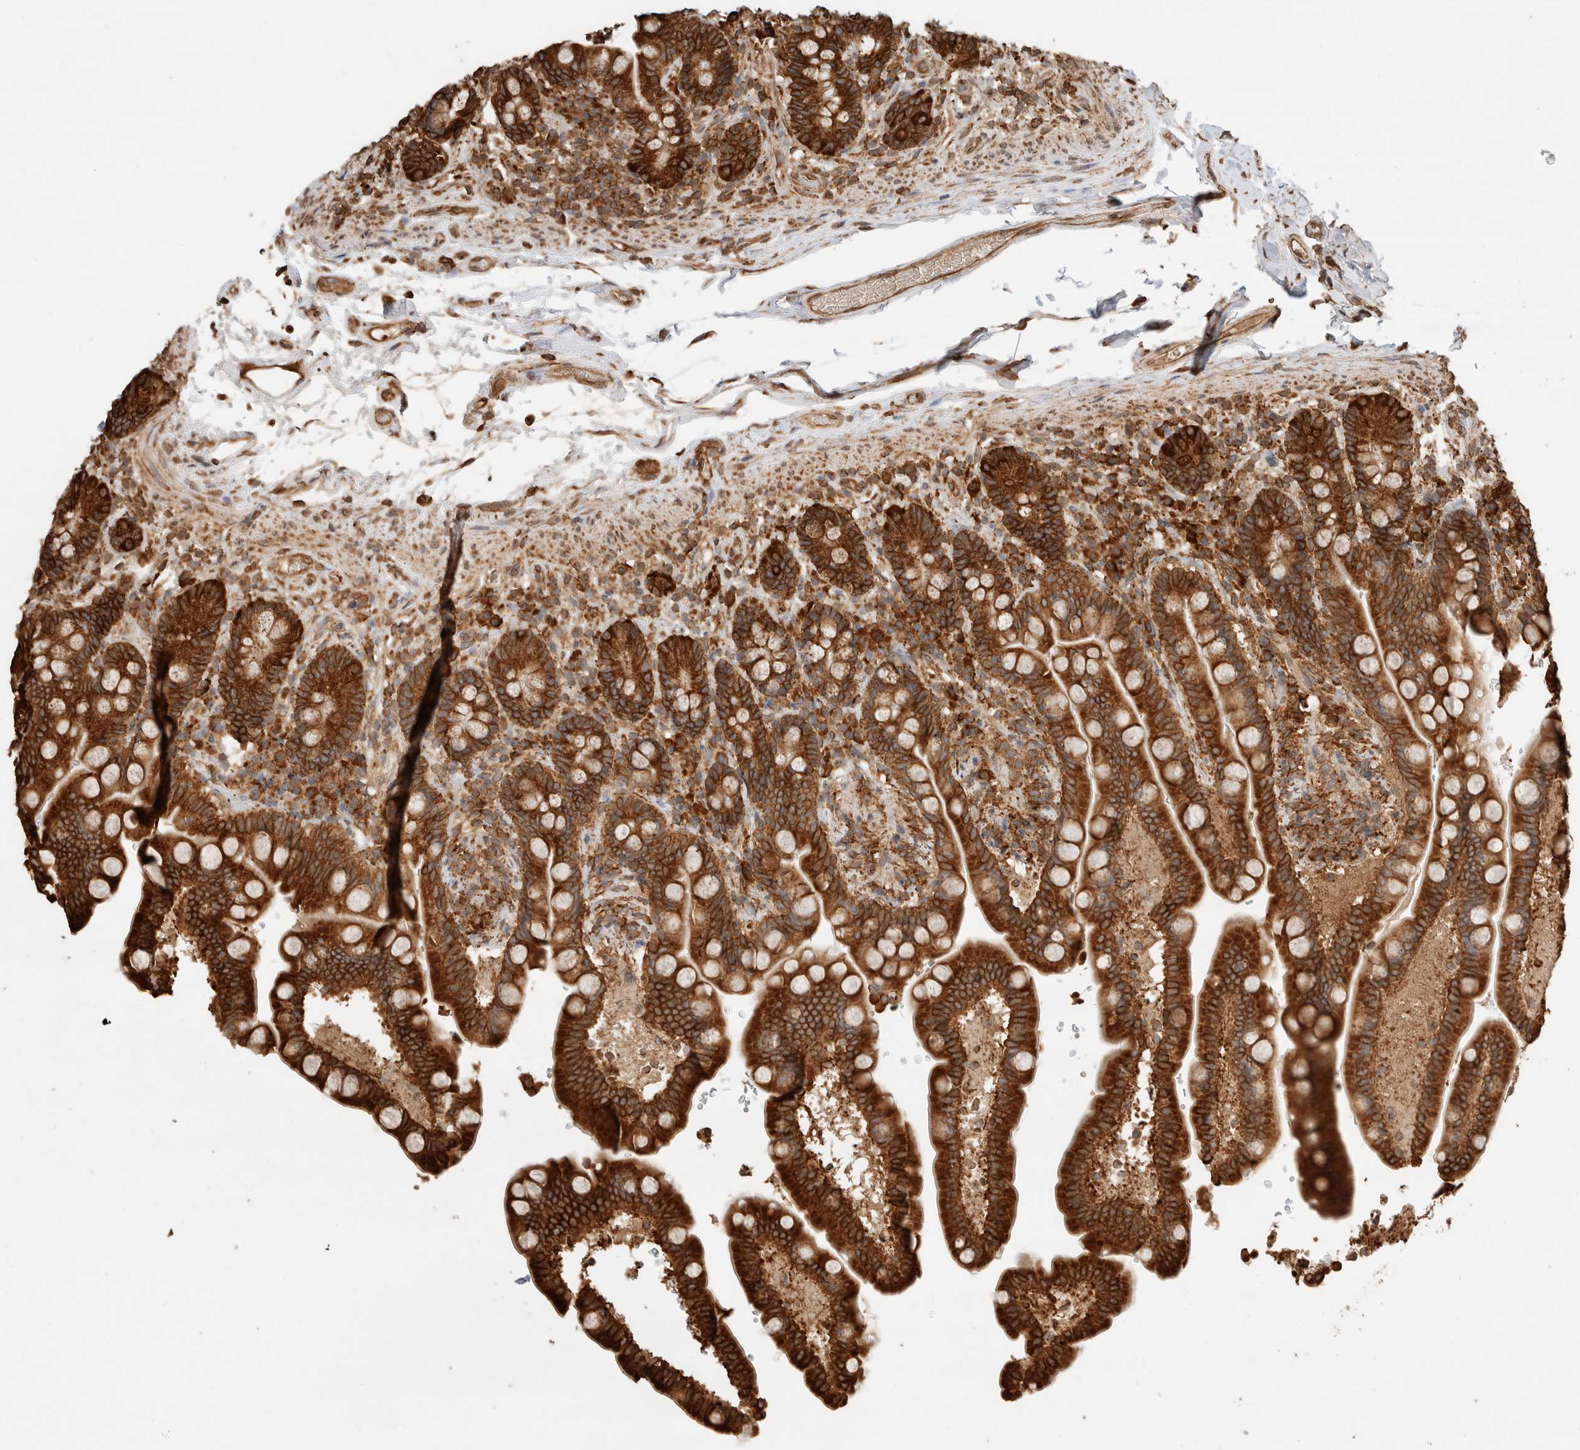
{"staining": {"intensity": "moderate", "quantity": ">75%", "location": "cytoplasmic/membranous"}, "tissue": "colon", "cell_type": "Endothelial cells", "image_type": "normal", "snomed": [{"axis": "morphology", "description": "Normal tissue, NOS"}, {"axis": "topography", "description": "Smooth muscle"}, {"axis": "topography", "description": "Colon"}], "caption": "Immunohistochemical staining of normal colon exhibits medium levels of moderate cytoplasmic/membranous expression in approximately >75% of endothelial cells. Using DAB (brown) and hematoxylin (blue) stains, captured at high magnification using brightfield microscopy.", "gene": "ERAP1", "patient": {"sex": "male", "age": 73}}